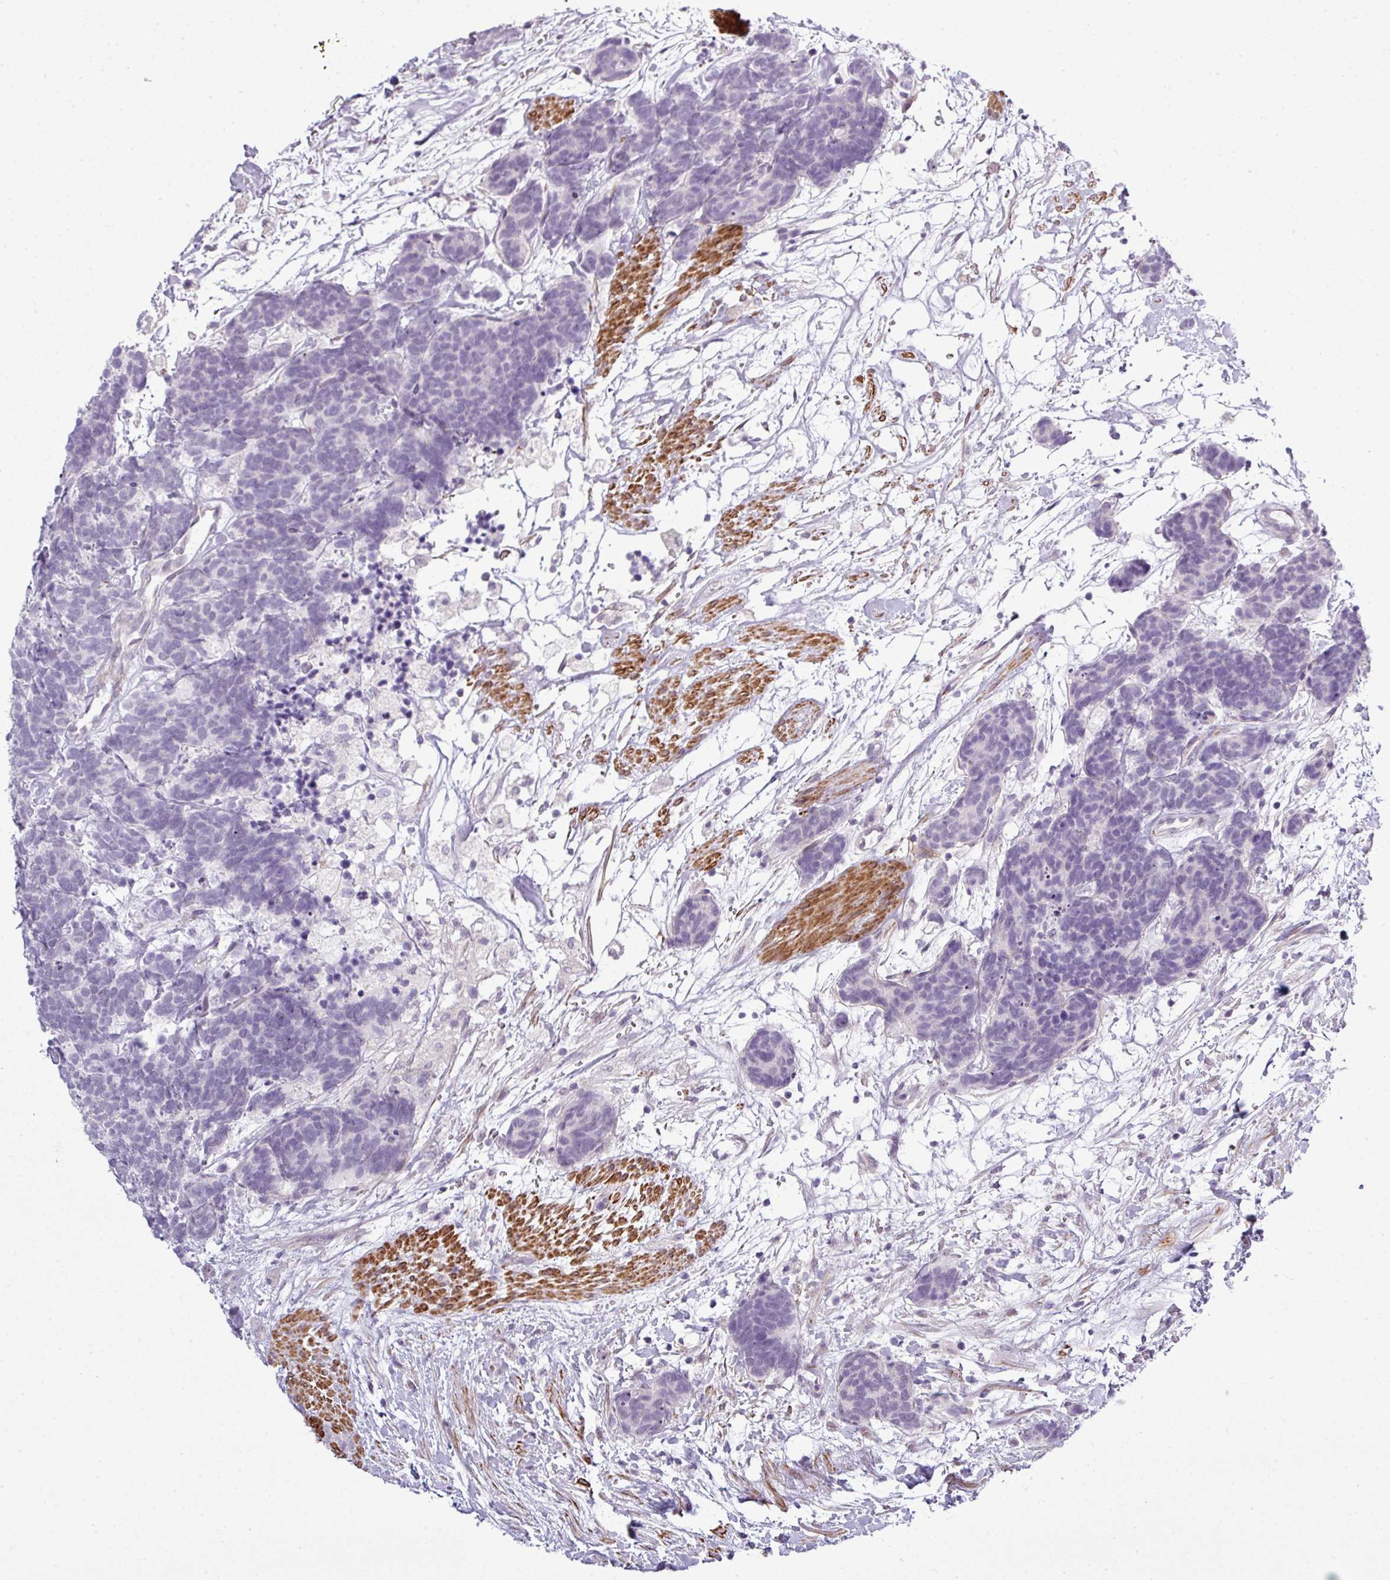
{"staining": {"intensity": "negative", "quantity": "none", "location": "none"}, "tissue": "carcinoid", "cell_type": "Tumor cells", "image_type": "cancer", "snomed": [{"axis": "morphology", "description": "Carcinoma, NOS"}, {"axis": "morphology", "description": "Carcinoid, malignant, NOS"}, {"axis": "topography", "description": "Prostate"}], "caption": "High magnification brightfield microscopy of carcinoid (malignant) stained with DAB (3,3'-diaminobenzidine) (brown) and counterstained with hematoxylin (blue): tumor cells show no significant positivity.", "gene": "ZNF688", "patient": {"sex": "male", "age": 57}}